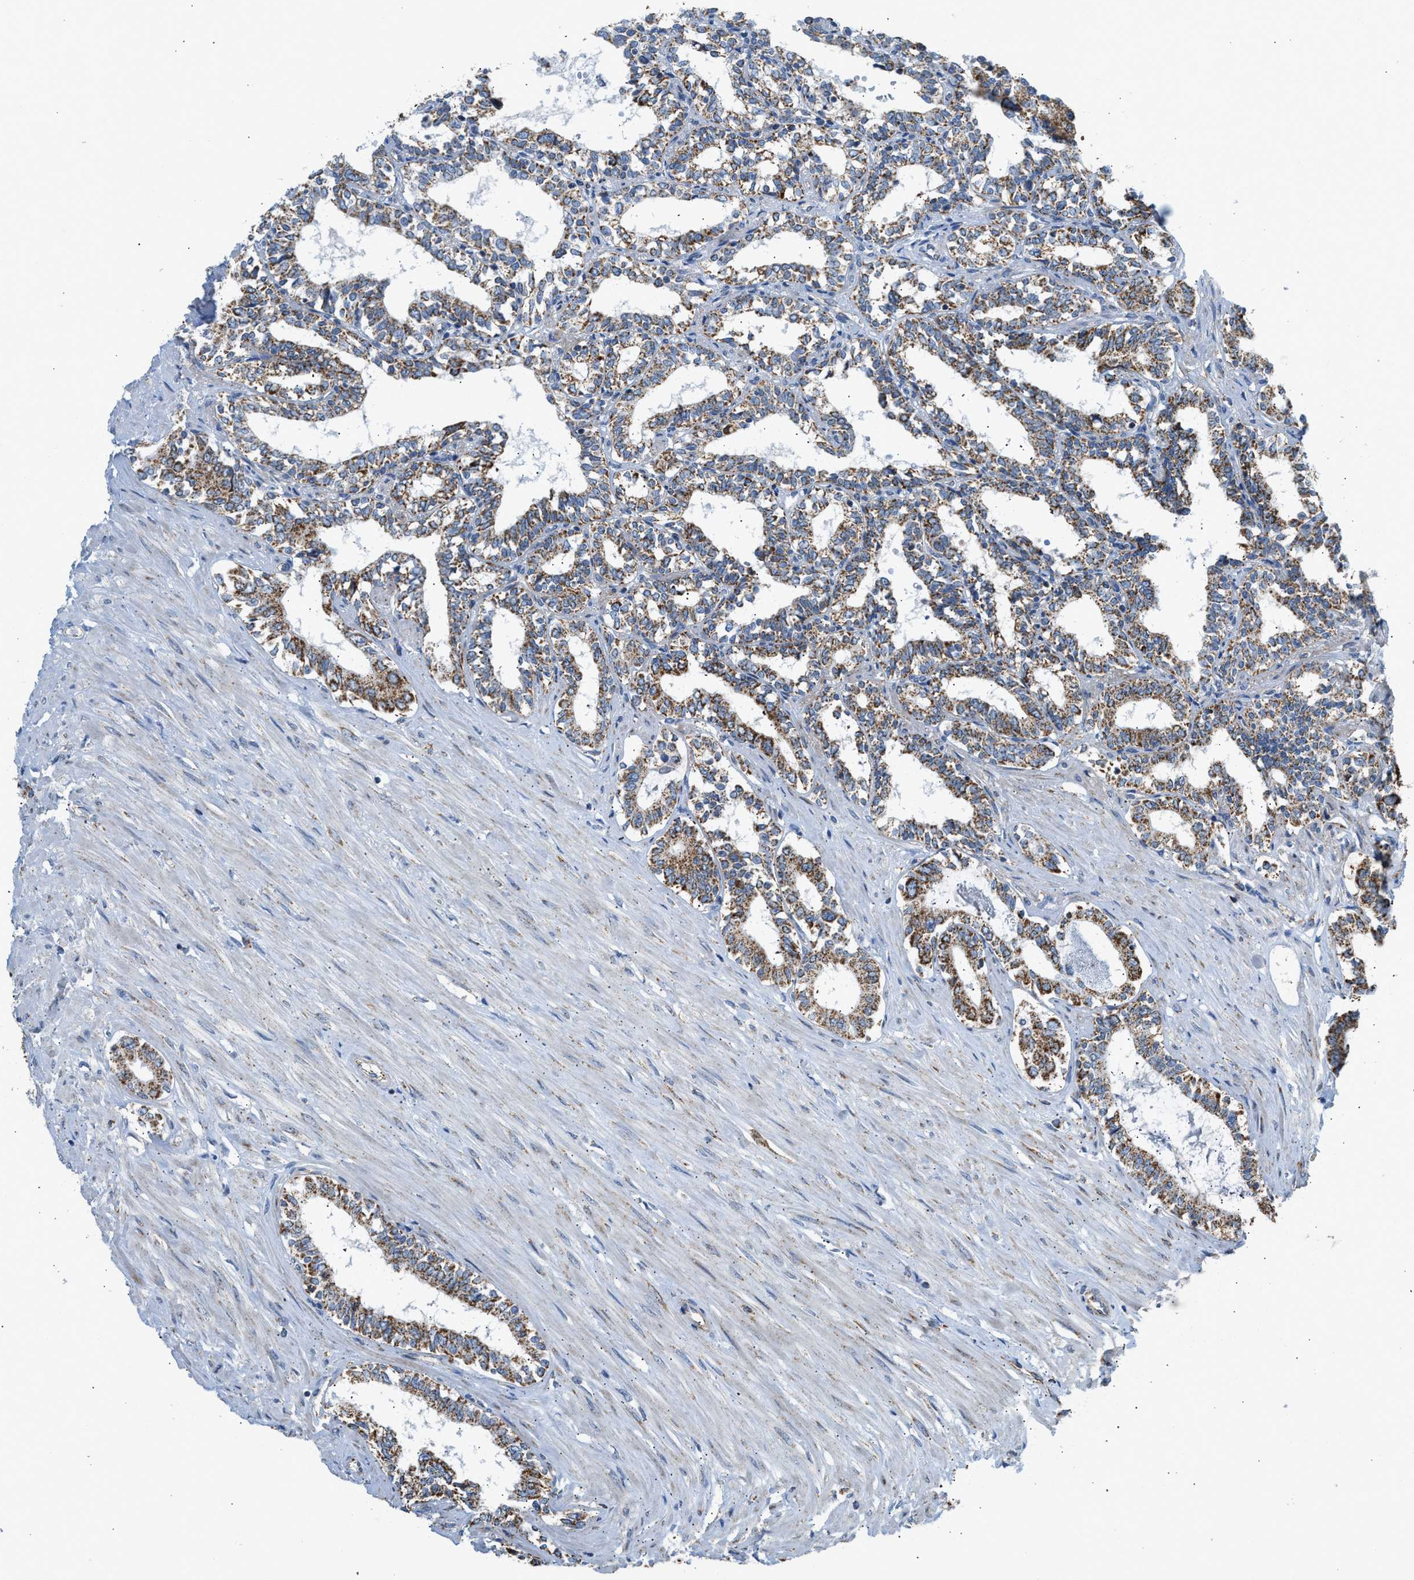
{"staining": {"intensity": "strong", "quantity": "25%-75%", "location": "cytoplasmic/membranous"}, "tissue": "seminal vesicle", "cell_type": "Glandular cells", "image_type": "normal", "snomed": [{"axis": "morphology", "description": "Normal tissue, NOS"}, {"axis": "morphology", "description": "Adenocarcinoma, High grade"}, {"axis": "topography", "description": "Prostate"}, {"axis": "topography", "description": "Seminal veicle"}], "caption": "Glandular cells display strong cytoplasmic/membranous staining in about 25%-75% of cells in normal seminal vesicle.", "gene": "GOT2", "patient": {"sex": "male", "age": 55}}